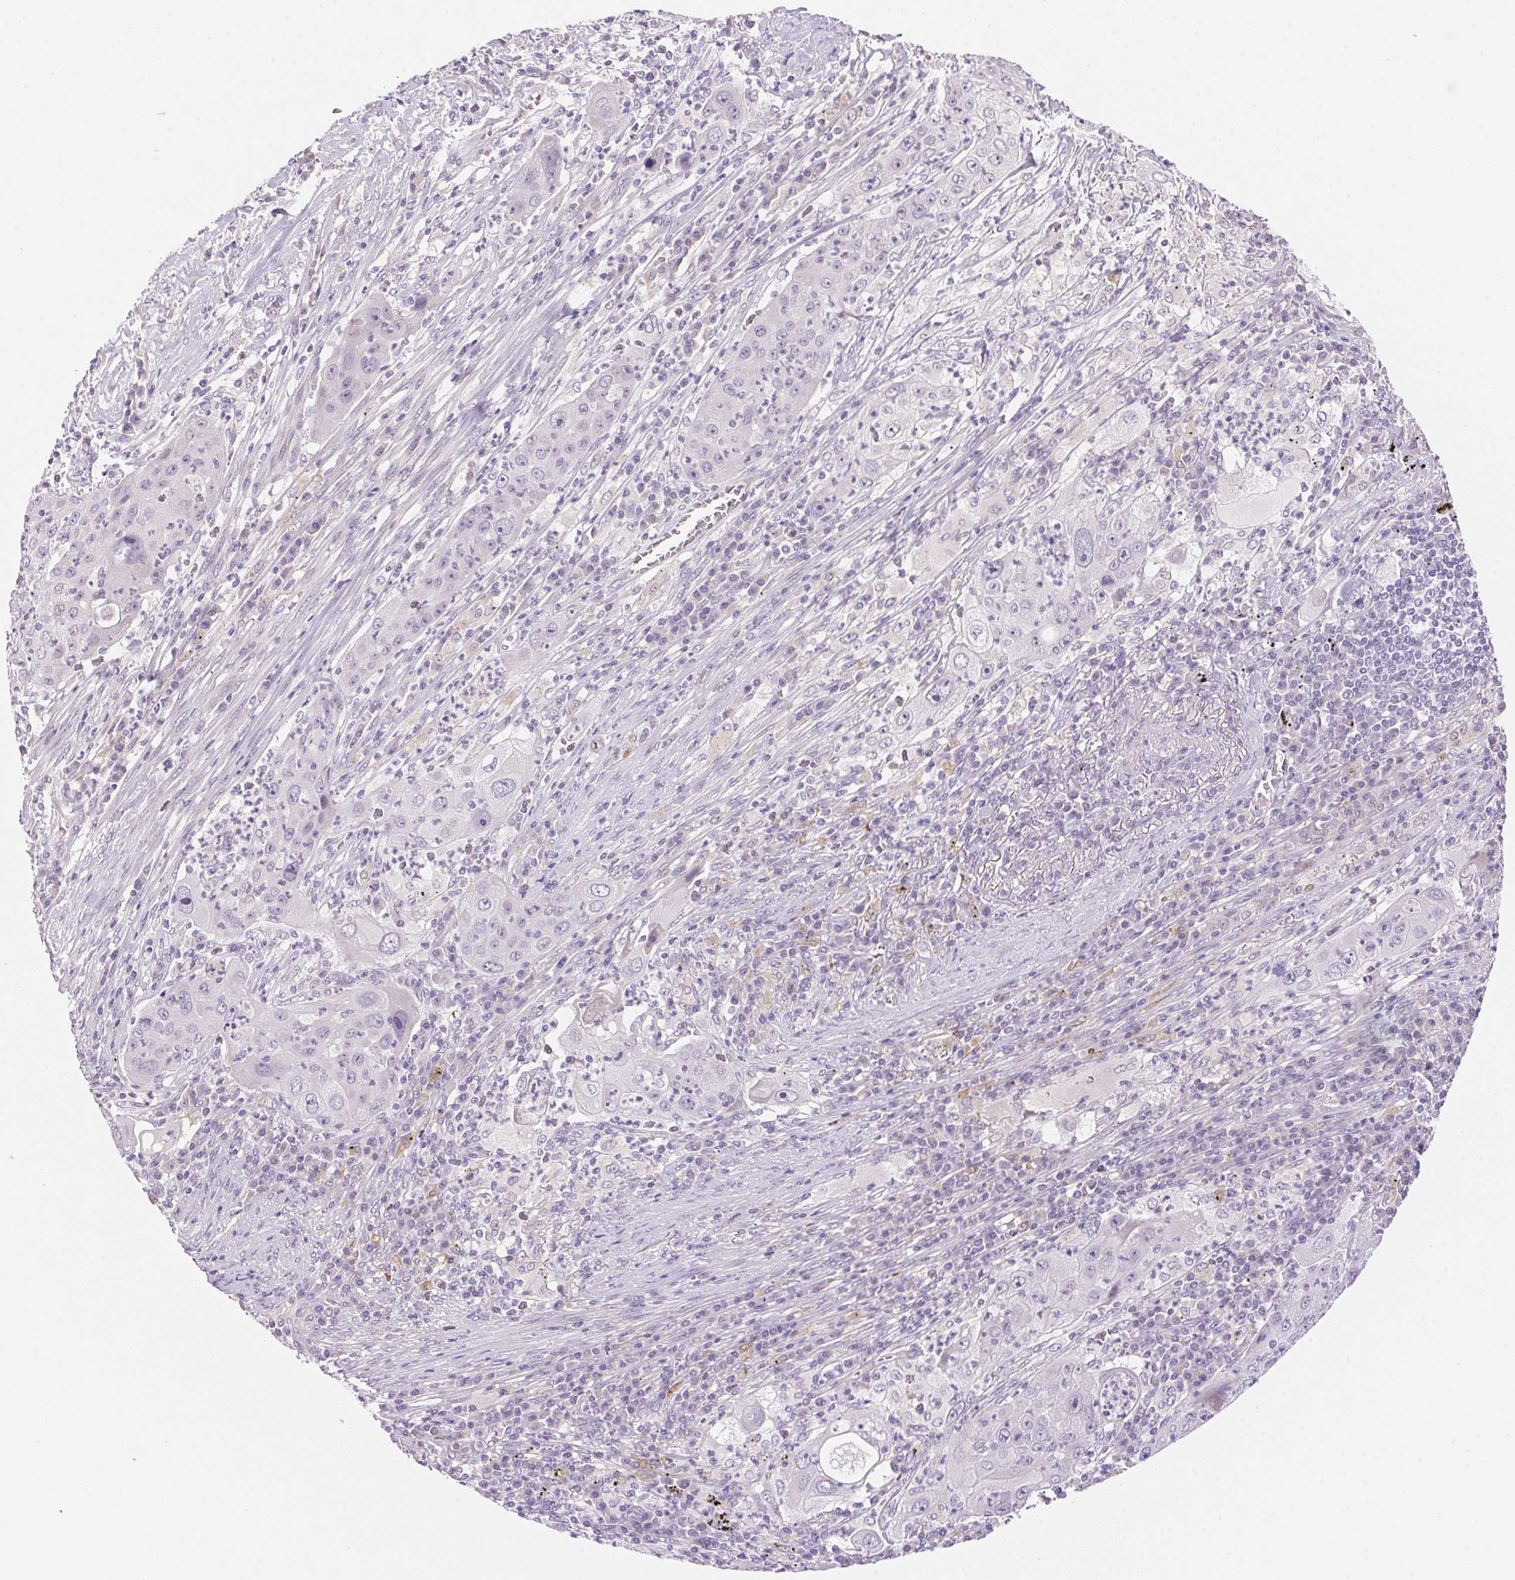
{"staining": {"intensity": "negative", "quantity": "none", "location": "none"}, "tissue": "lung cancer", "cell_type": "Tumor cells", "image_type": "cancer", "snomed": [{"axis": "morphology", "description": "Squamous cell carcinoma, NOS"}, {"axis": "topography", "description": "Lung"}], "caption": "There is no significant positivity in tumor cells of lung squamous cell carcinoma.", "gene": "TEKT1", "patient": {"sex": "female", "age": 59}}